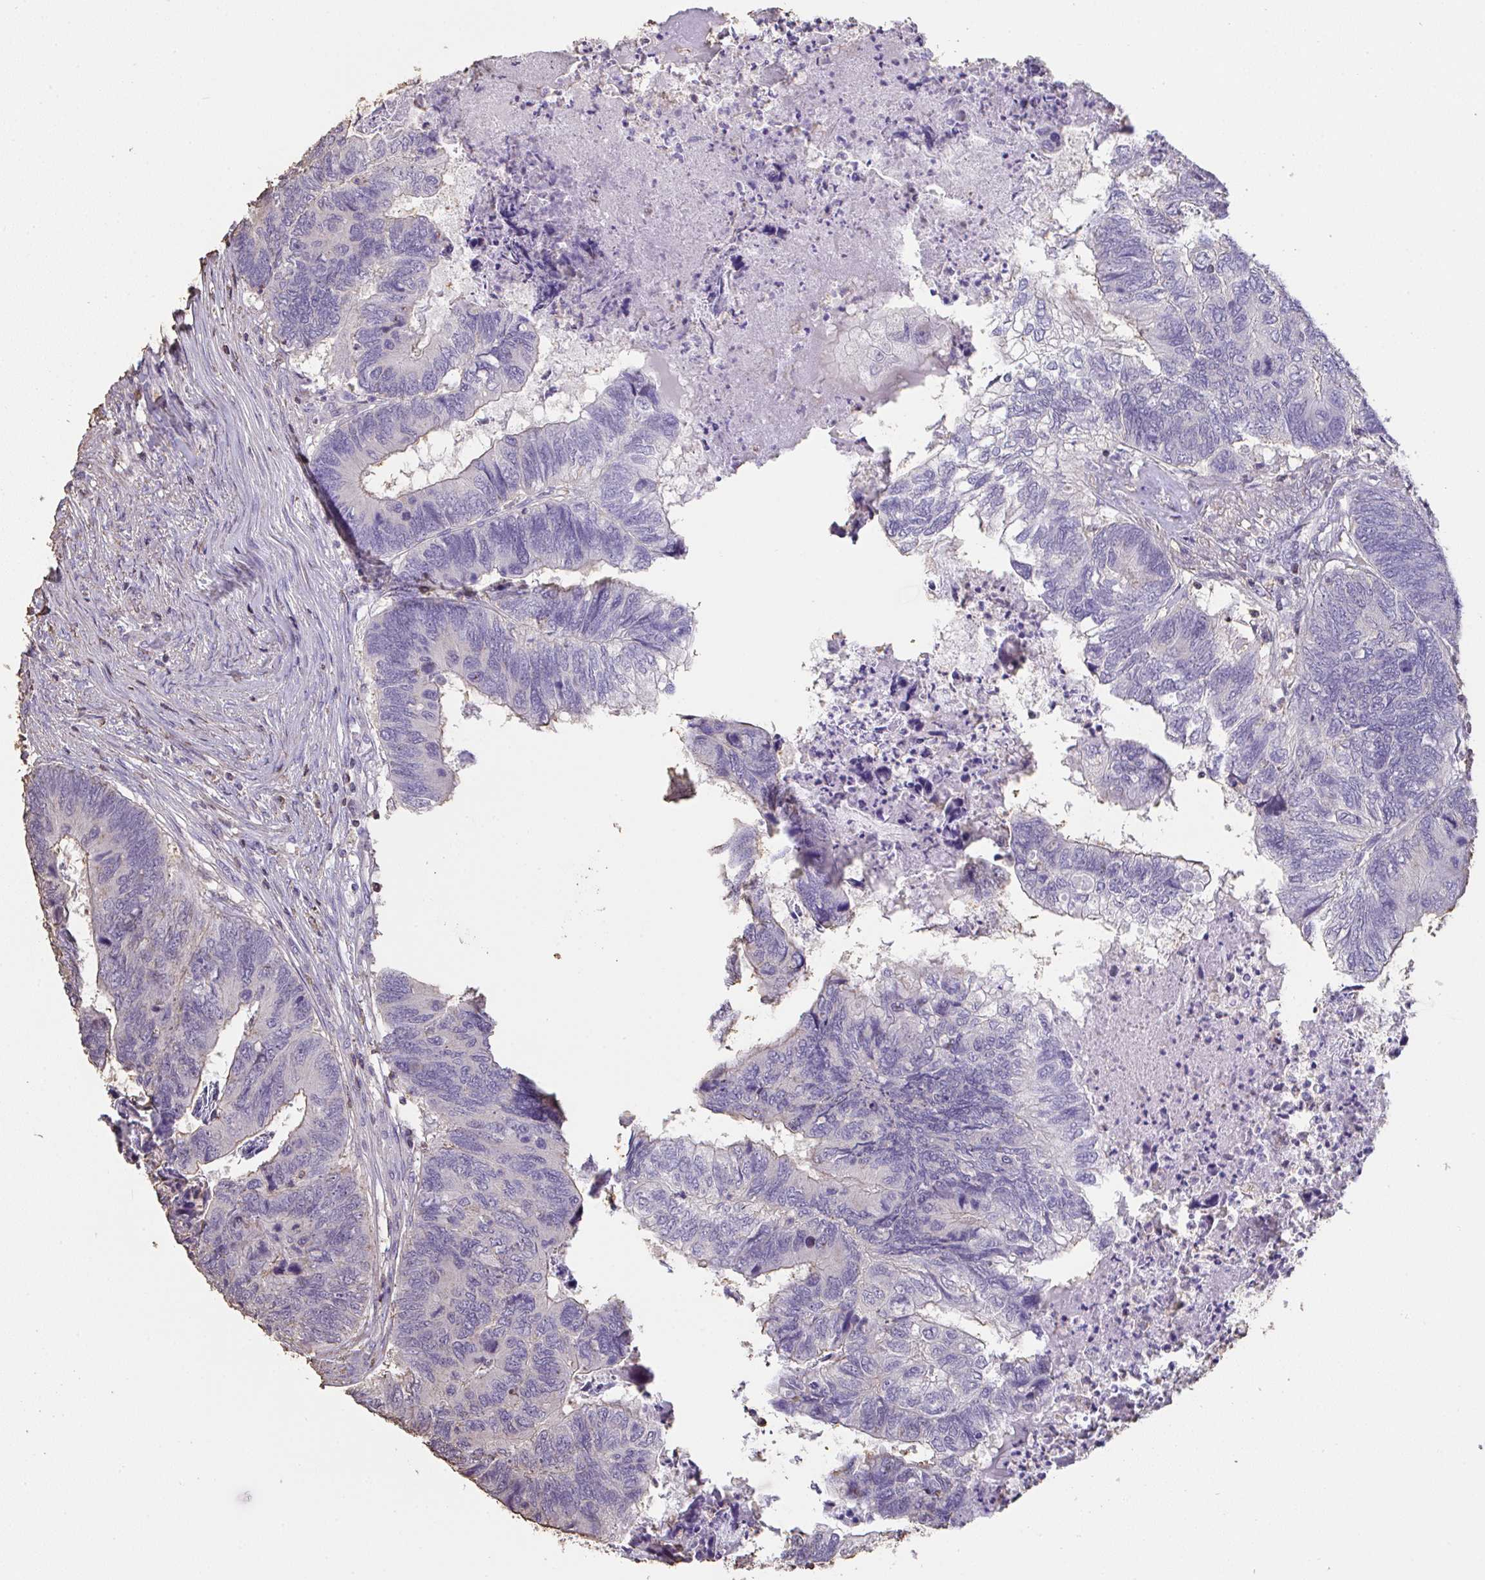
{"staining": {"intensity": "weak", "quantity": "<25%", "location": "cytoplasmic/membranous"}, "tissue": "colorectal cancer", "cell_type": "Tumor cells", "image_type": "cancer", "snomed": [{"axis": "morphology", "description": "Adenocarcinoma, NOS"}, {"axis": "topography", "description": "Colon"}], "caption": "Tumor cells show no significant protein positivity in colorectal cancer.", "gene": "IL23R", "patient": {"sex": "female", "age": 67}}